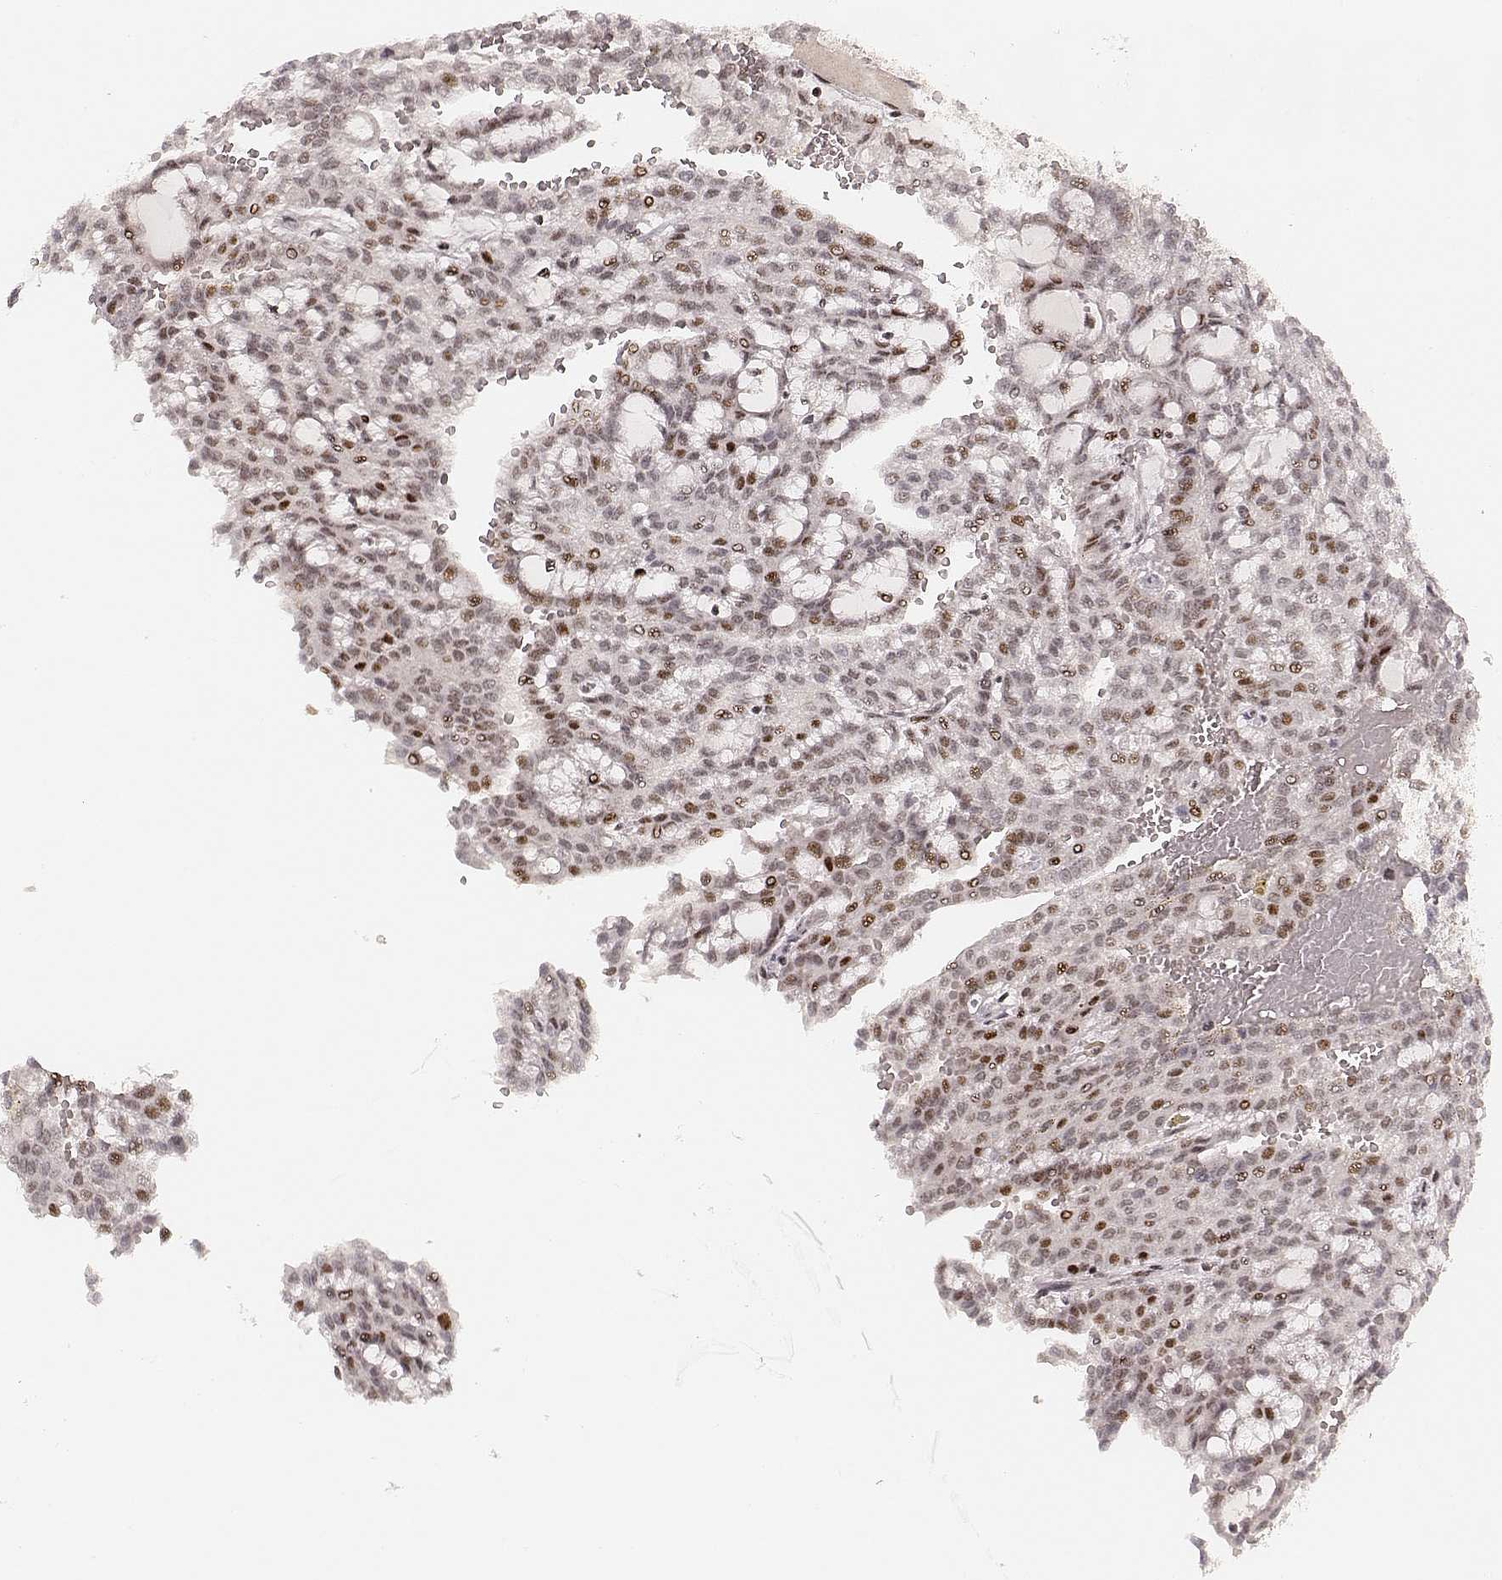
{"staining": {"intensity": "moderate", "quantity": "25%-75%", "location": "nuclear"}, "tissue": "renal cancer", "cell_type": "Tumor cells", "image_type": "cancer", "snomed": [{"axis": "morphology", "description": "Adenocarcinoma, NOS"}, {"axis": "topography", "description": "Kidney"}], "caption": "A brown stain highlights moderate nuclear expression of a protein in human renal cancer (adenocarcinoma) tumor cells.", "gene": "HNRNPC", "patient": {"sex": "male", "age": 63}}